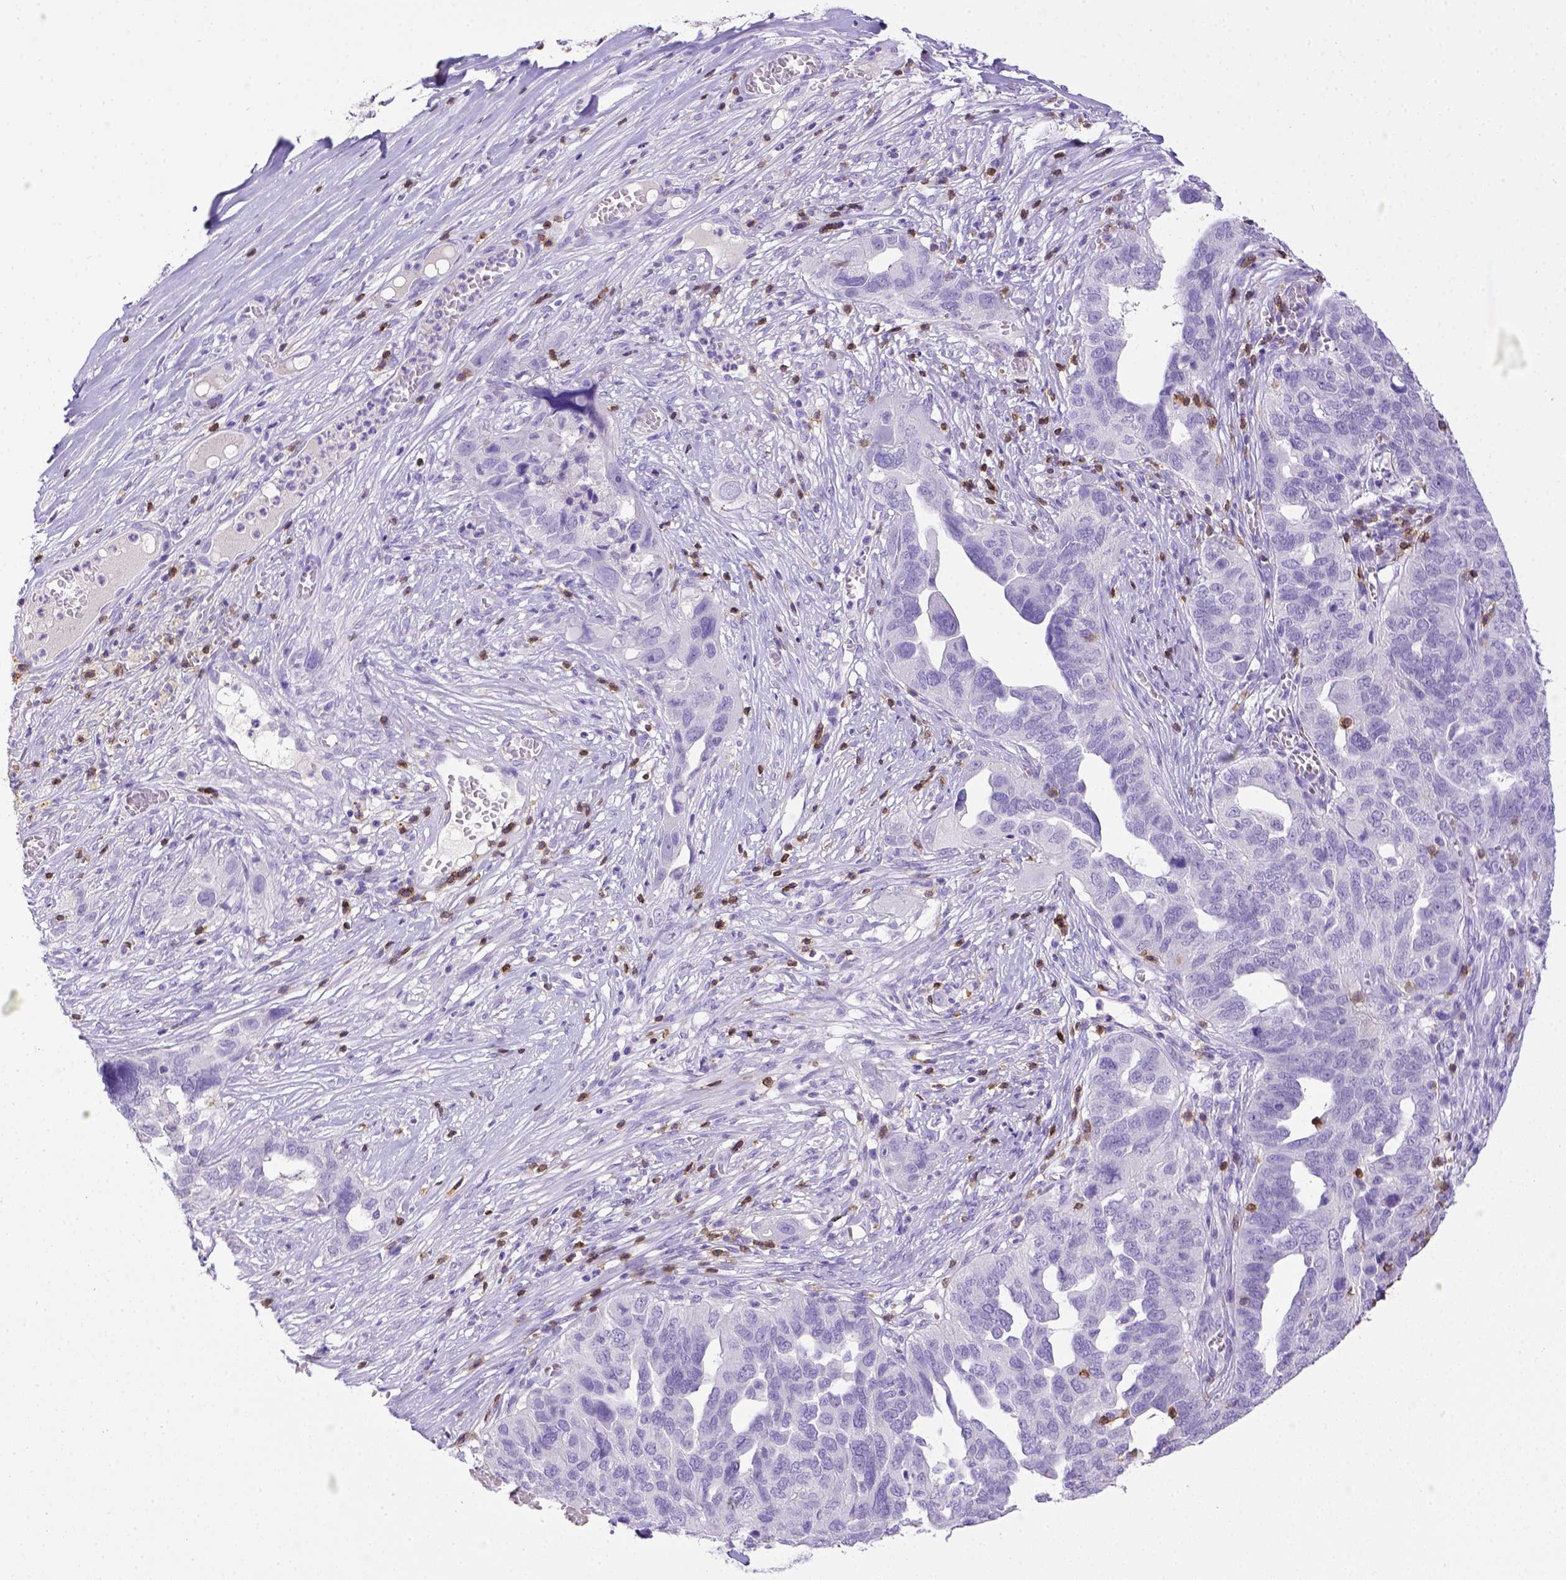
{"staining": {"intensity": "negative", "quantity": "none", "location": "none"}, "tissue": "ovarian cancer", "cell_type": "Tumor cells", "image_type": "cancer", "snomed": [{"axis": "morphology", "description": "Carcinoma, endometroid"}, {"axis": "topography", "description": "Soft tissue"}, {"axis": "topography", "description": "Ovary"}], "caption": "Ovarian endometroid carcinoma was stained to show a protein in brown. There is no significant staining in tumor cells. (Stains: DAB IHC with hematoxylin counter stain, Microscopy: brightfield microscopy at high magnification).", "gene": "CD3E", "patient": {"sex": "female", "age": 52}}